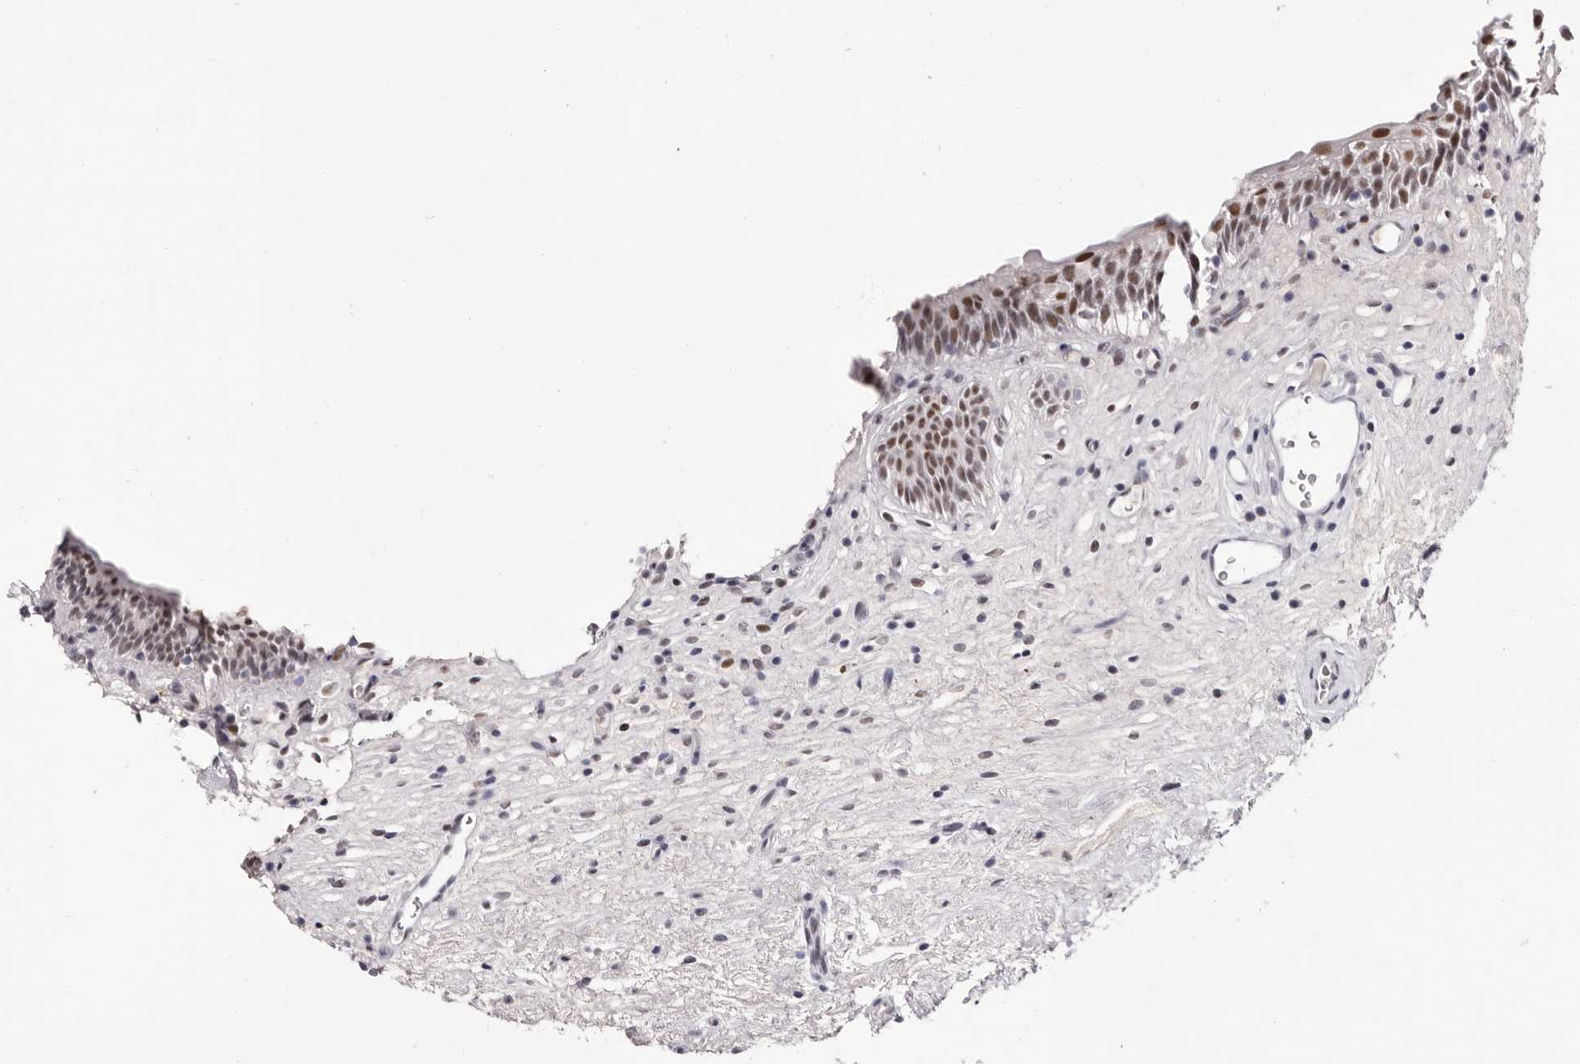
{"staining": {"intensity": "moderate", "quantity": ">75%", "location": "nuclear"}, "tissue": "urinary bladder", "cell_type": "Urothelial cells", "image_type": "normal", "snomed": [{"axis": "morphology", "description": "Normal tissue, NOS"}, {"axis": "topography", "description": "Urinary bladder"}], "caption": "Immunohistochemical staining of benign human urinary bladder demonstrates moderate nuclear protein staining in about >75% of urothelial cells.", "gene": "ZNF326", "patient": {"sex": "male", "age": 83}}